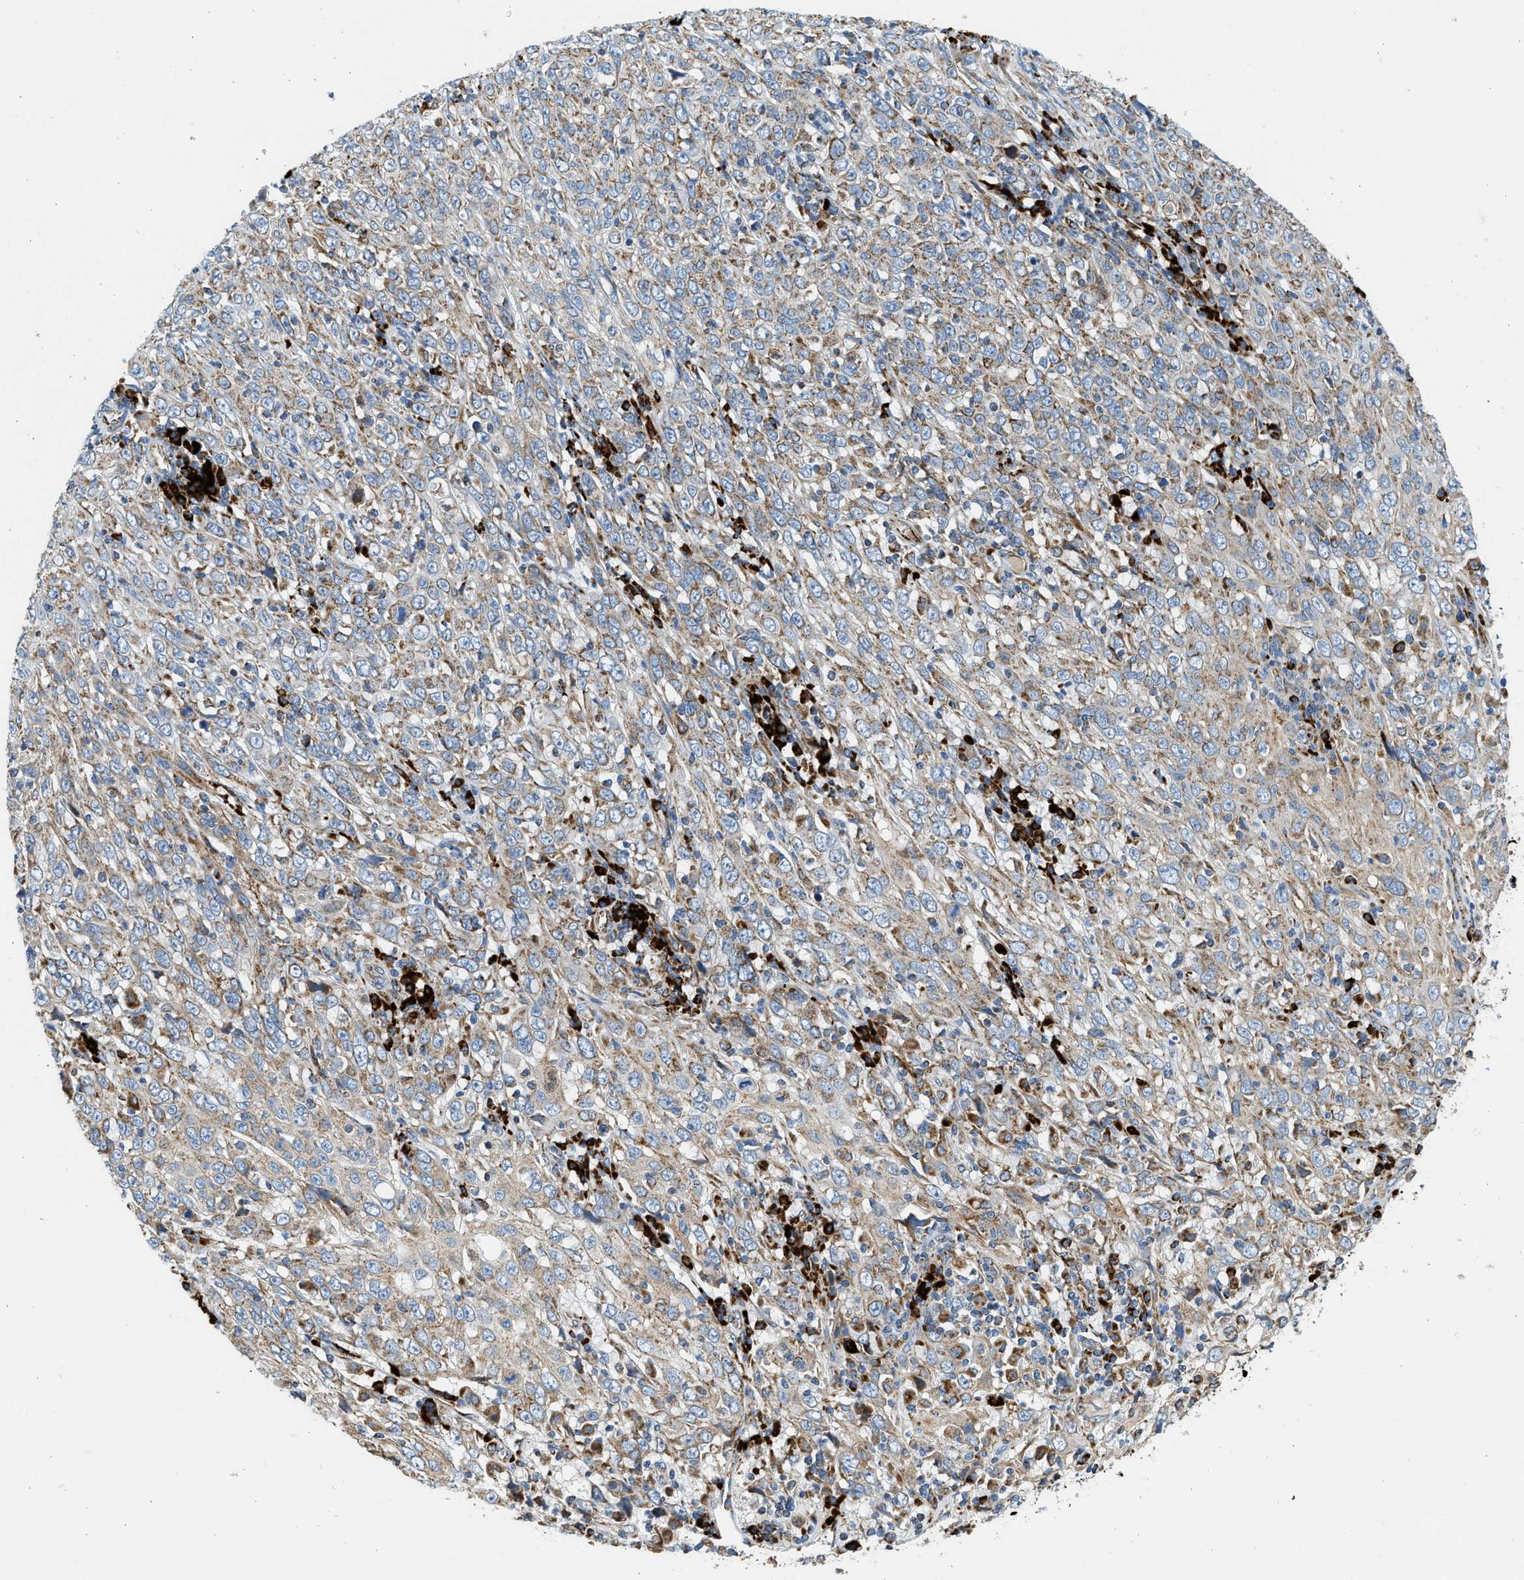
{"staining": {"intensity": "moderate", "quantity": ">75%", "location": "cytoplasmic/membranous"}, "tissue": "cervical cancer", "cell_type": "Tumor cells", "image_type": "cancer", "snomed": [{"axis": "morphology", "description": "Squamous cell carcinoma, NOS"}, {"axis": "topography", "description": "Cervix"}], "caption": "Brown immunohistochemical staining in cervical squamous cell carcinoma exhibits moderate cytoplasmic/membranous staining in approximately >75% of tumor cells. Ihc stains the protein of interest in brown and the nuclei are stained blue.", "gene": "KCNMB3", "patient": {"sex": "female", "age": 46}}